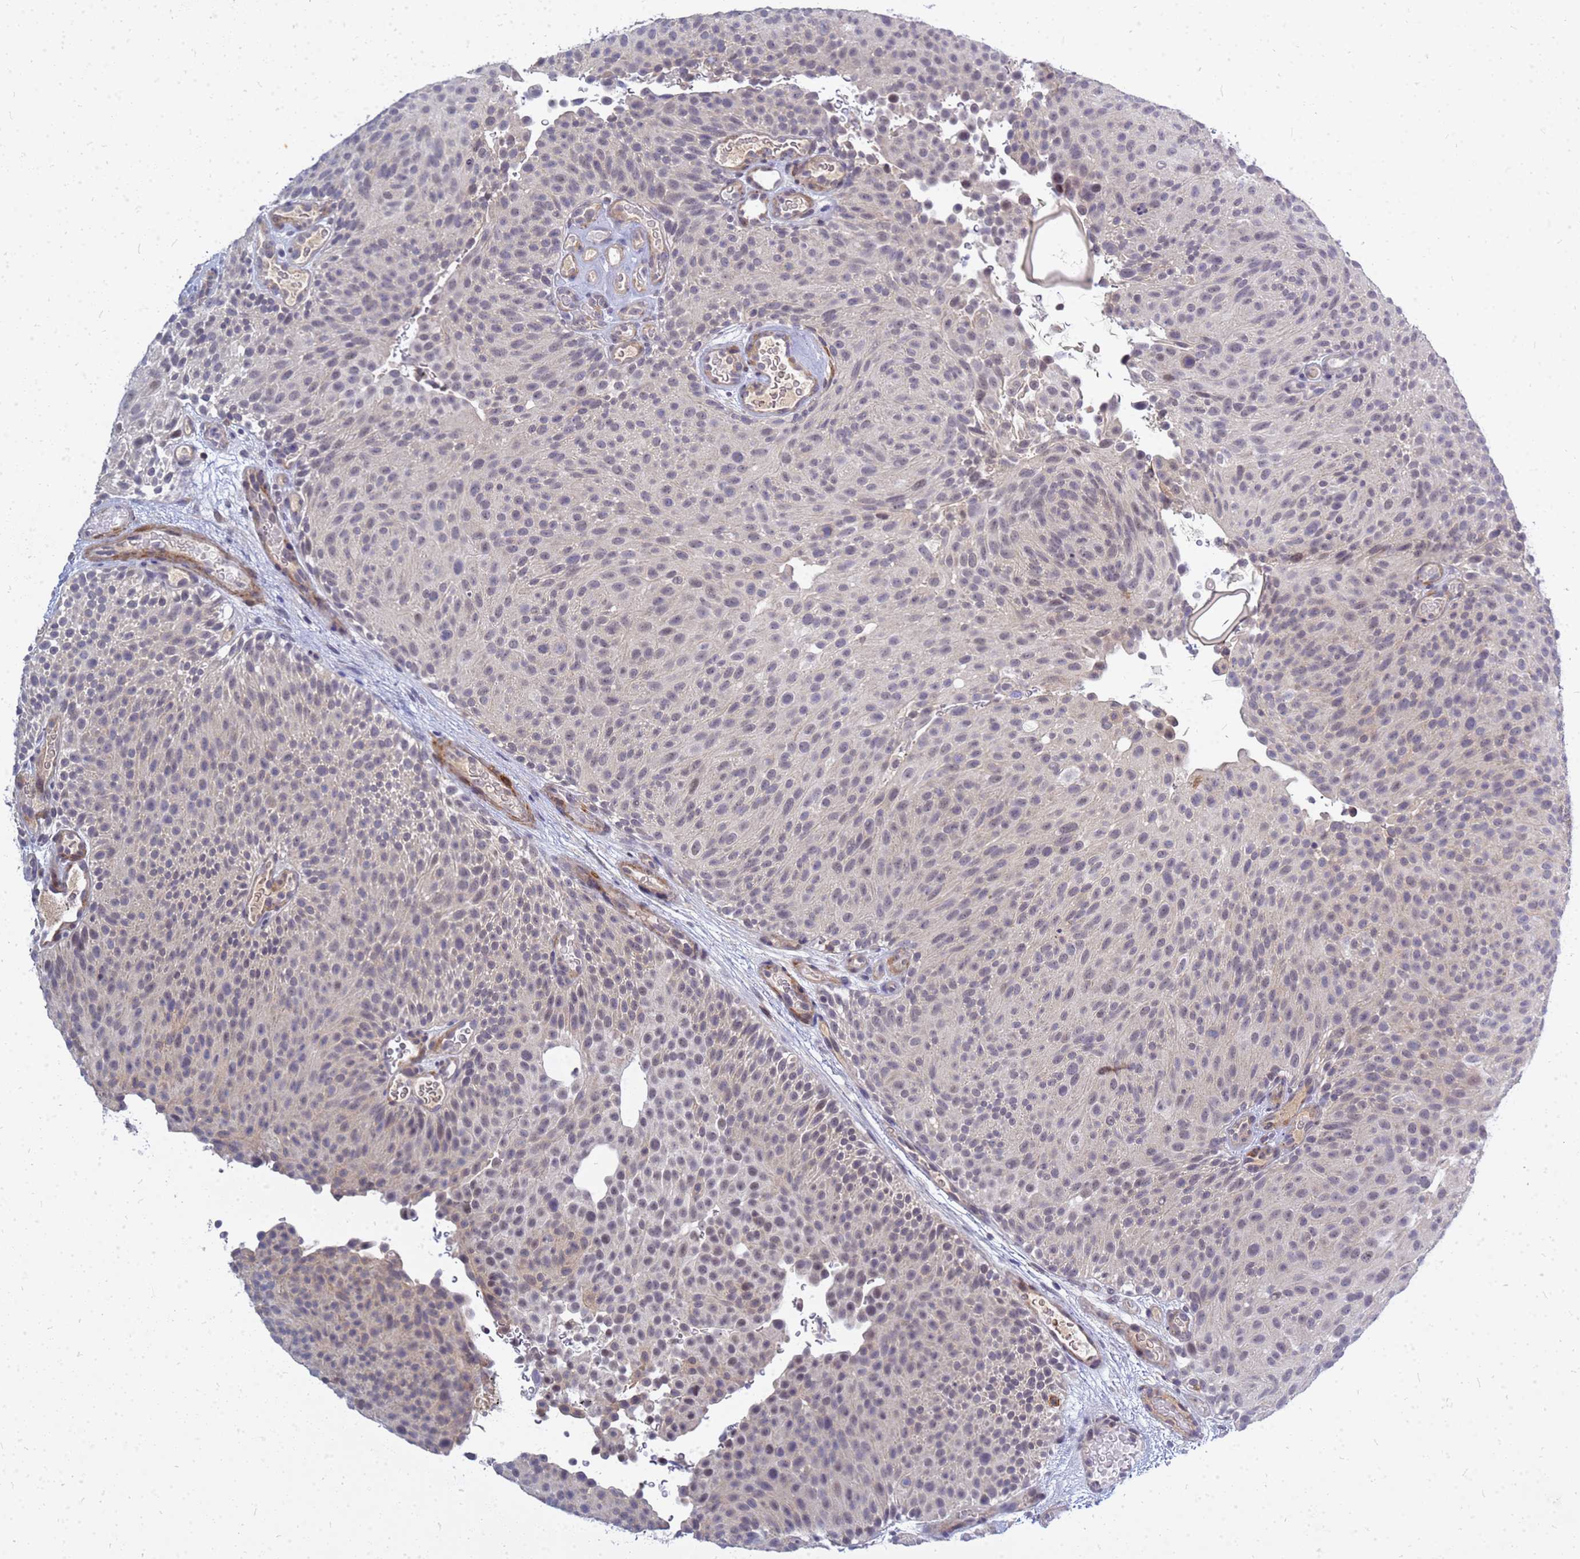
{"staining": {"intensity": "weak", "quantity": "<25%", "location": "nuclear"}, "tissue": "urothelial cancer", "cell_type": "Tumor cells", "image_type": "cancer", "snomed": [{"axis": "morphology", "description": "Urothelial carcinoma, Low grade"}, {"axis": "topography", "description": "Urinary bladder"}], "caption": "IHC image of urothelial cancer stained for a protein (brown), which shows no staining in tumor cells.", "gene": "SRGAP3", "patient": {"sex": "male", "age": 78}}